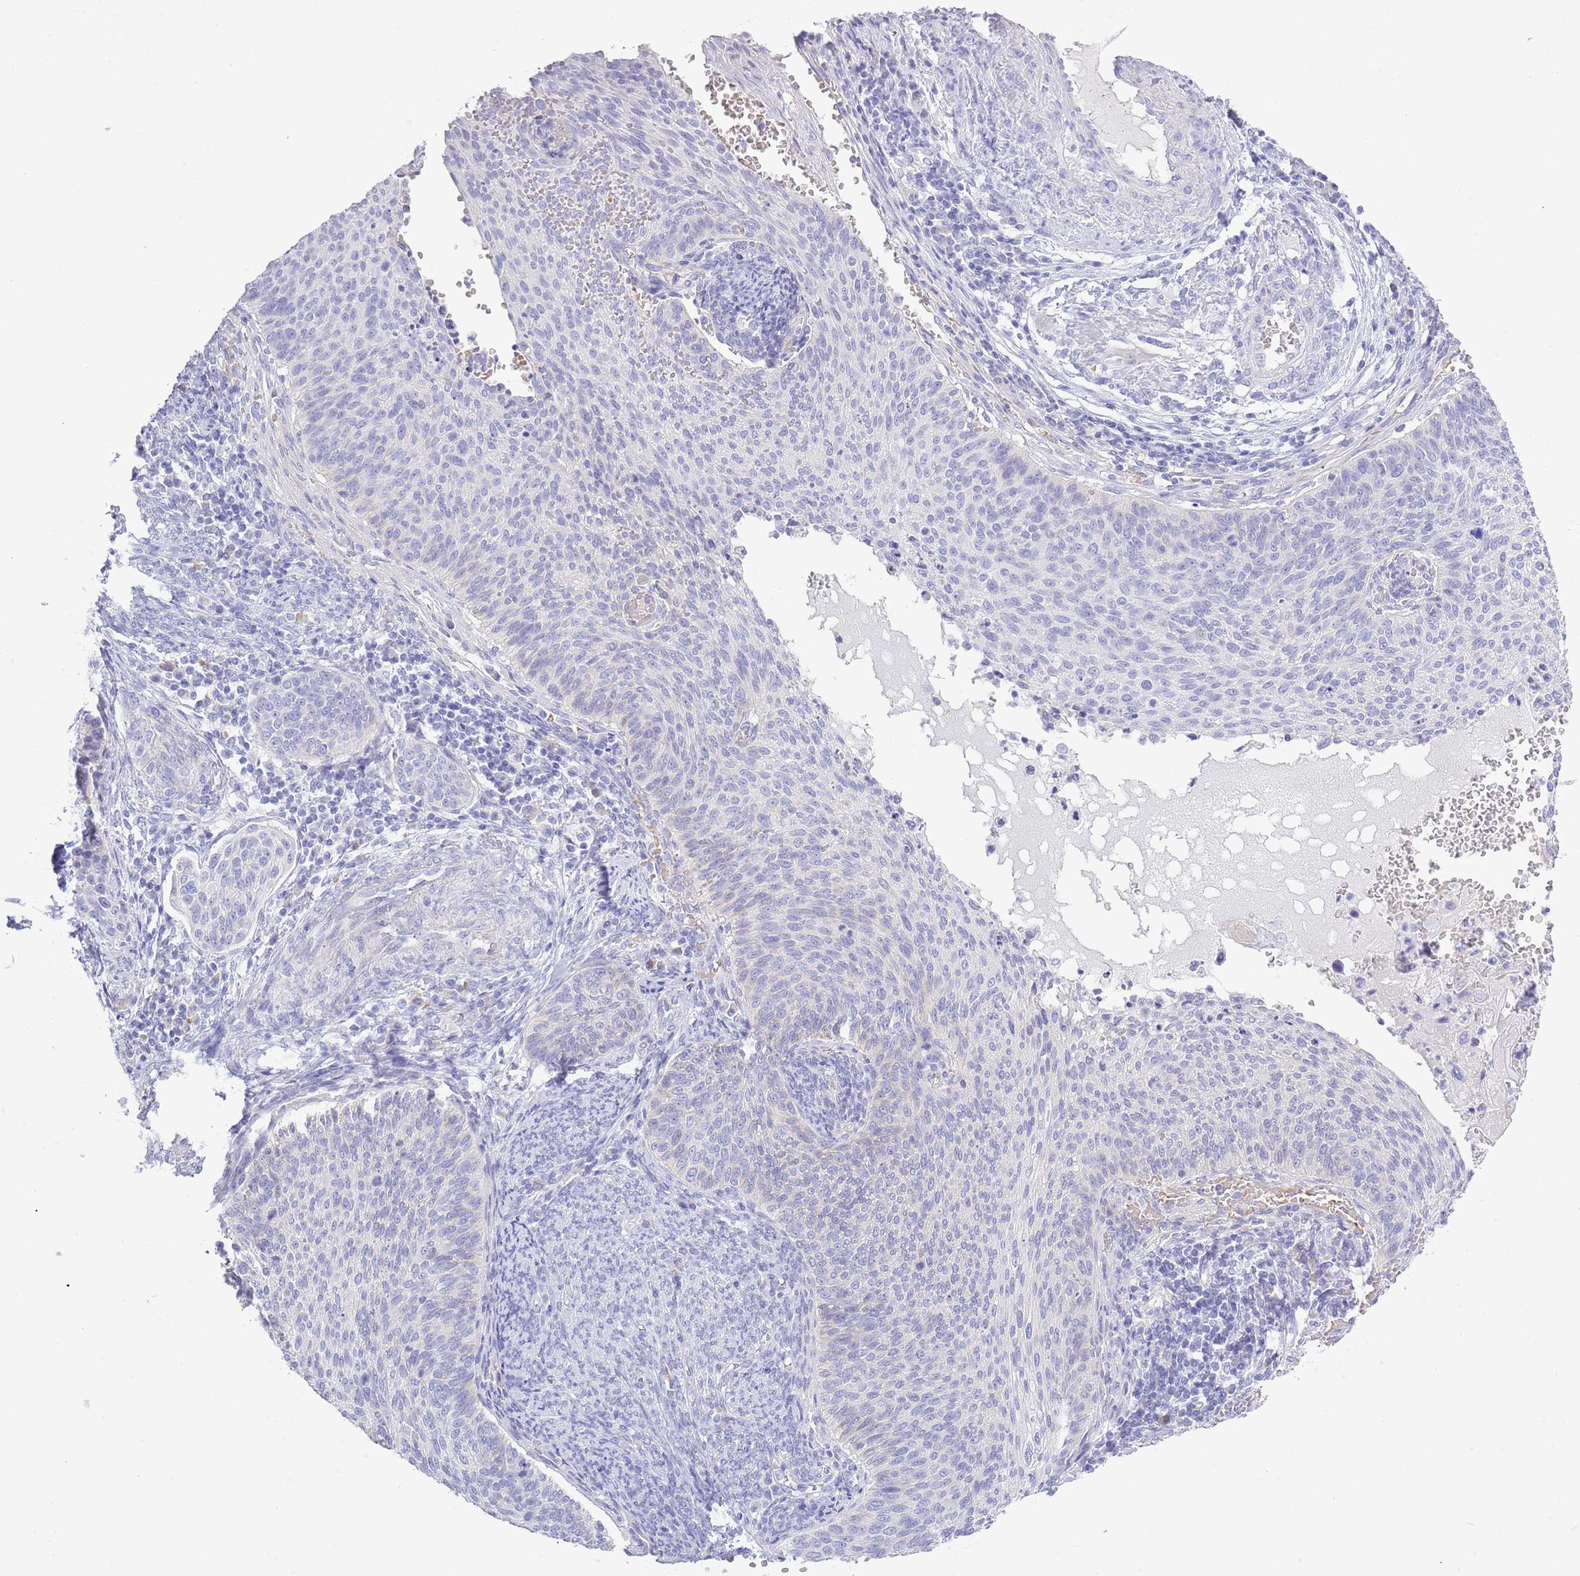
{"staining": {"intensity": "negative", "quantity": "none", "location": "none"}, "tissue": "cervical cancer", "cell_type": "Tumor cells", "image_type": "cancer", "snomed": [{"axis": "morphology", "description": "Squamous cell carcinoma, NOS"}, {"axis": "topography", "description": "Cervix"}], "caption": "Immunohistochemistry (IHC) of cervical cancer (squamous cell carcinoma) exhibits no positivity in tumor cells.", "gene": "ACR", "patient": {"sex": "female", "age": 70}}